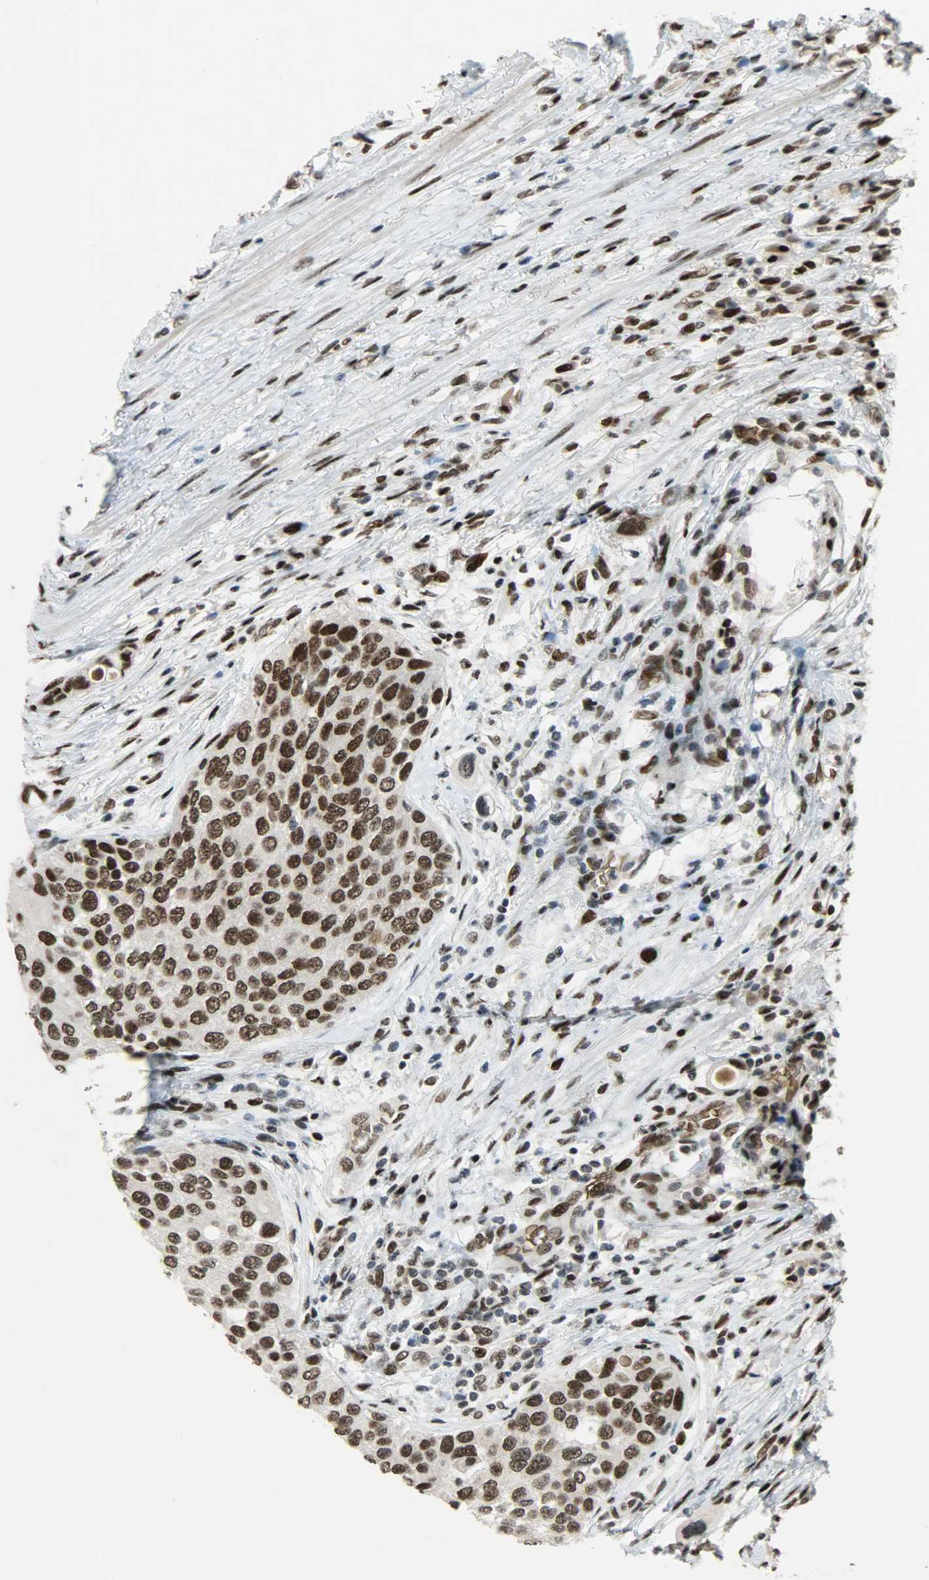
{"staining": {"intensity": "strong", "quantity": ">75%", "location": "nuclear"}, "tissue": "urothelial cancer", "cell_type": "Tumor cells", "image_type": "cancer", "snomed": [{"axis": "morphology", "description": "Urothelial carcinoma, High grade"}, {"axis": "topography", "description": "Urinary bladder"}], "caption": "A brown stain shows strong nuclear expression of a protein in urothelial cancer tumor cells.", "gene": "SNAI1", "patient": {"sex": "female", "age": 56}}